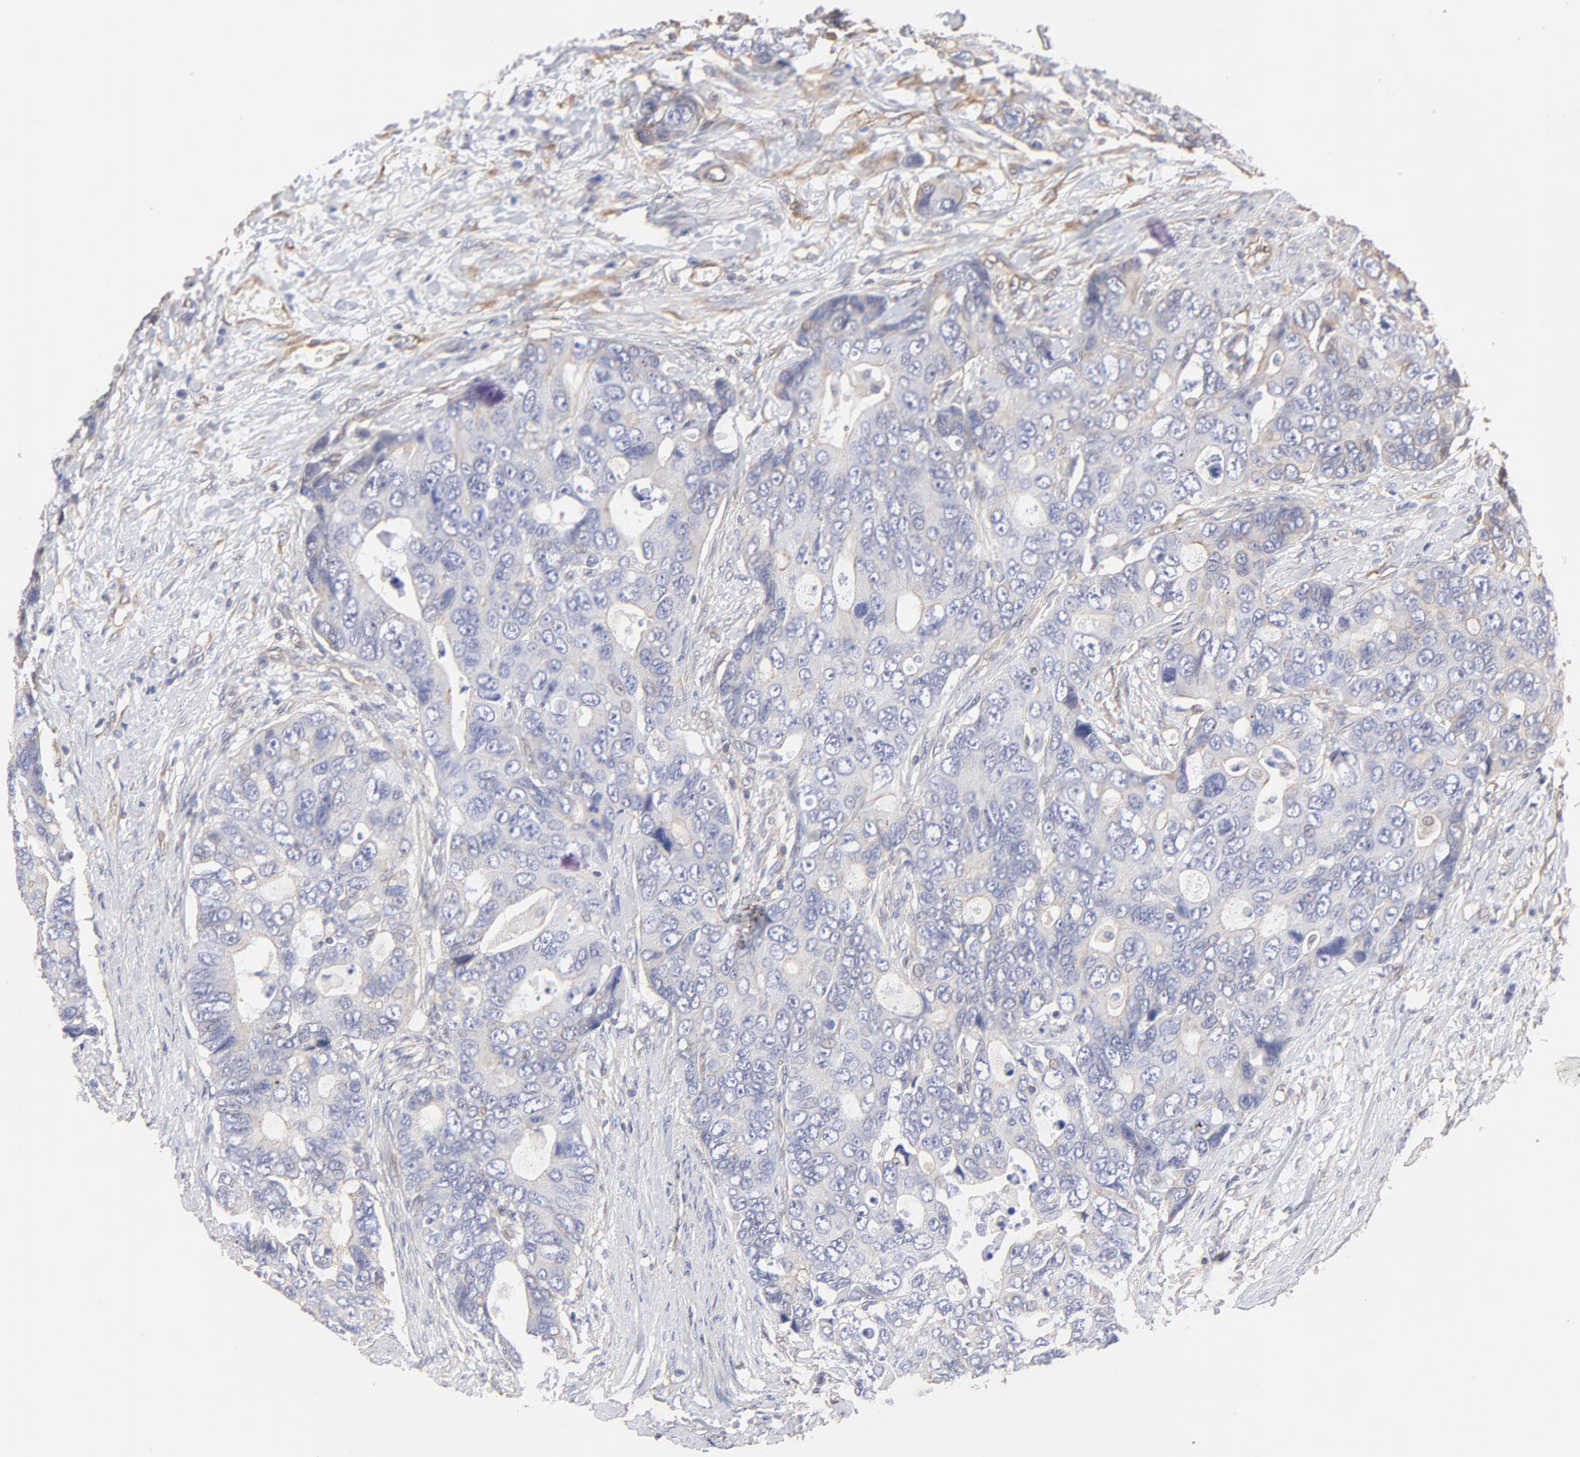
{"staining": {"intensity": "weak", "quantity": "25%-75%", "location": "cytoplasmic/membranous"}, "tissue": "colorectal cancer", "cell_type": "Tumor cells", "image_type": "cancer", "snomed": [{"axis": "morphology", "description": "Adenocarcinoma, NOS"}, {"axis": "topography", "description": "Rectum"}], "caption": "Colorectal adenocarcinoma was stained to show a protein in brown. There is low levels of weak cytoplasmic/membranous expression in approximately 25%-75% of tumor cells.", "gene": "LRCH2", "patient": {"sex": "female", "age": 67}}